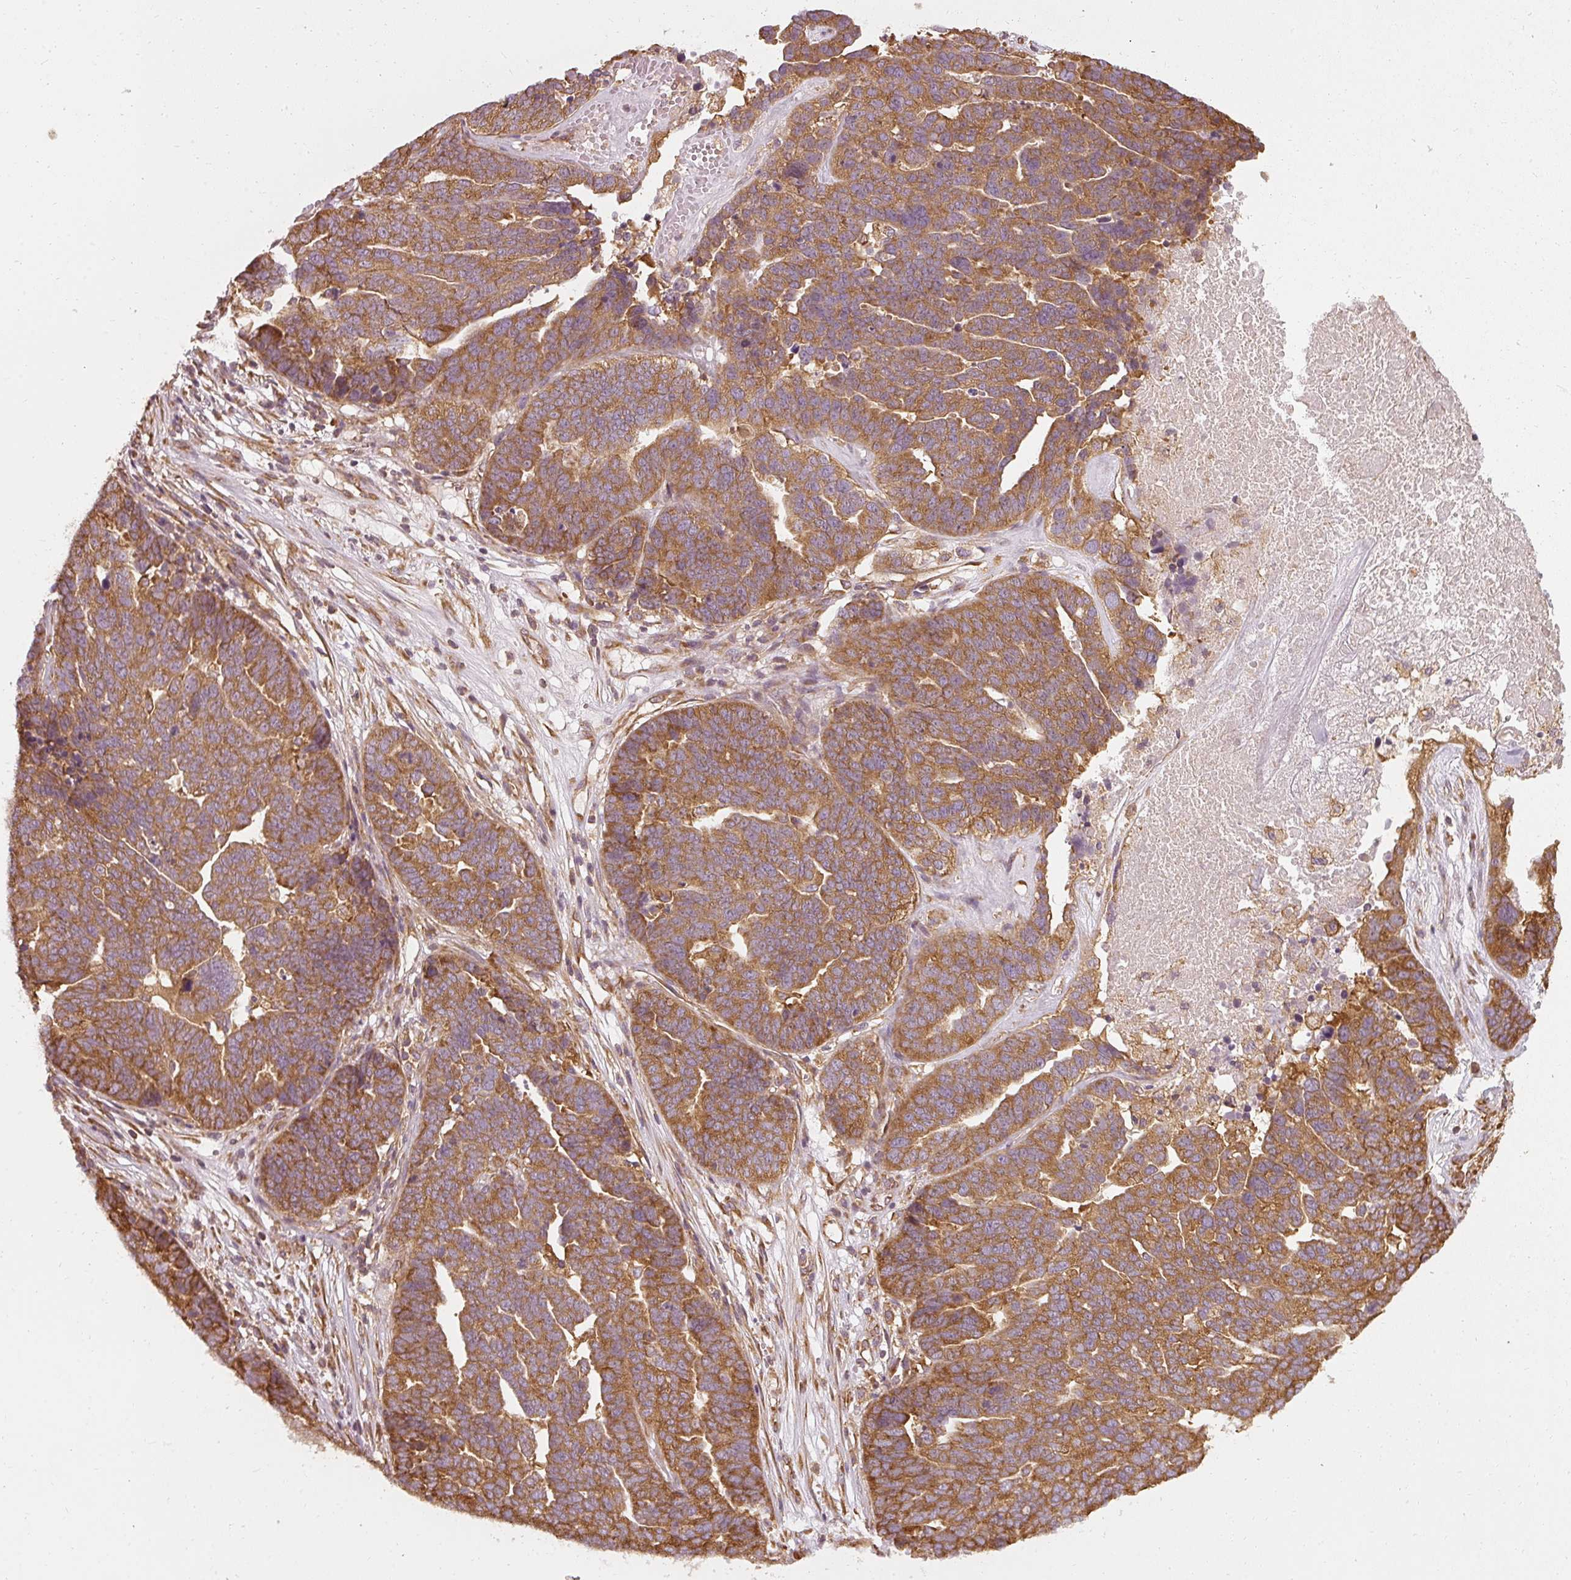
{"staining": {"intensity": "strong", "quantity": ">75%", "location": "cytoplasmic/membranous"}, "tissue": "ovarian cancer", "cell_type": "Tumor cells", "image_type": "cancer", "snomed": [{"axis": "morphology", "description": "Cystadenocarcinoma, serous, NOS"}, {"axis": "topography", "description": "Ovary"}], "caption": "Brown immunohistochemical staining in human ovarian cancer (serous cystadenocarcinoma) exhibits strong cytoplasmic/membranous staining in about >75% of tumor cells.", "gene": "RPL24", "patient": {"sex": "female", "age": 59}}